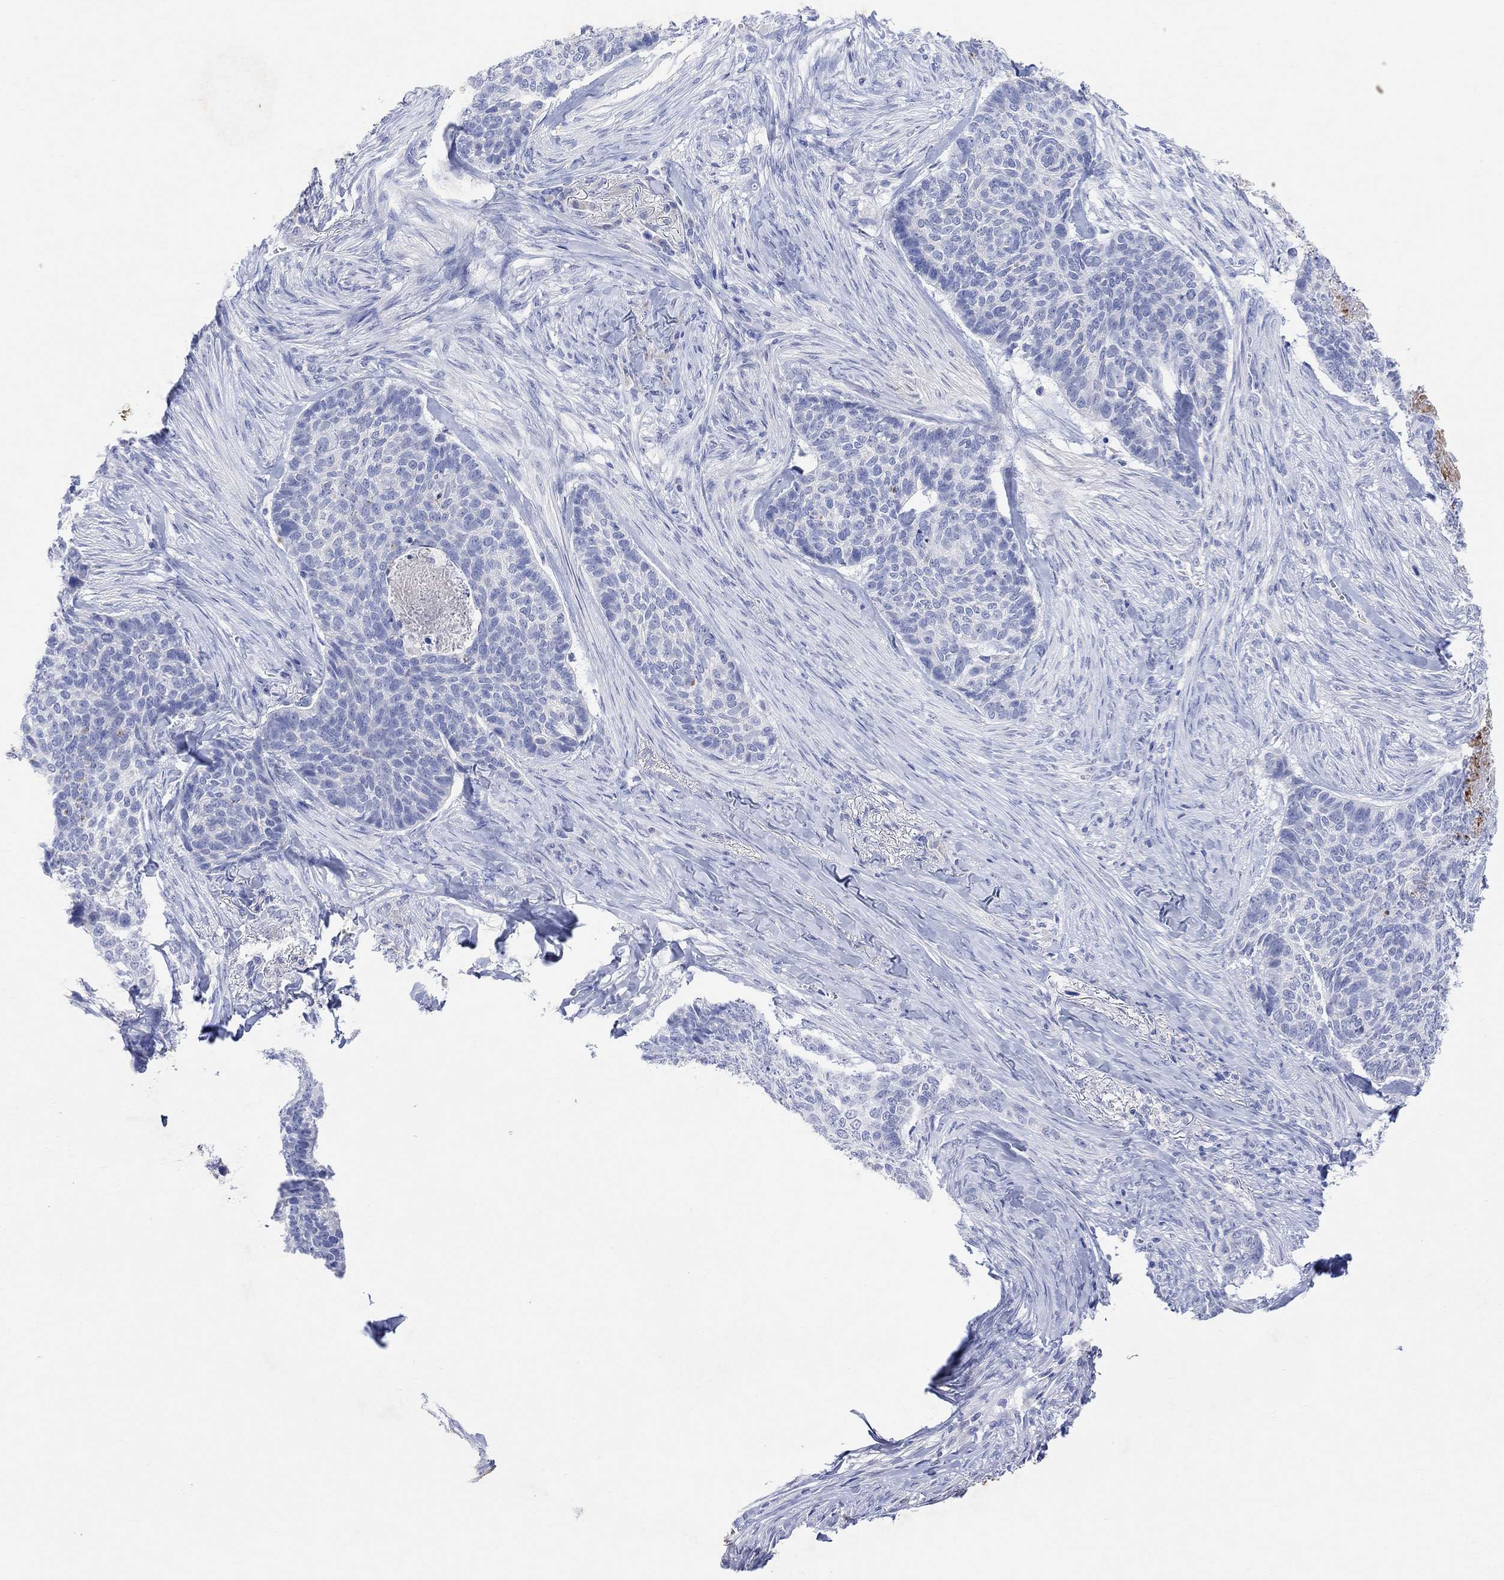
{"staining": {"intensity": "negative", "quantity": "none", "location": "none"}, "tissue": "skin cancer", "cell_type": "Tumor cells", "image_type": "cancer", "snomed": [{"axis": "morphology", "description": "Basal cell carcinoma"}, {"axis": "topography", "description": "Skin"}], "caption": "This is an immunohistochemistry photomicrograph of skin cancer (basal cell carcinoma). There is no staining in tumor cells.", "gene": "TYR", "patient": {"sex": "female", "age": 69}}